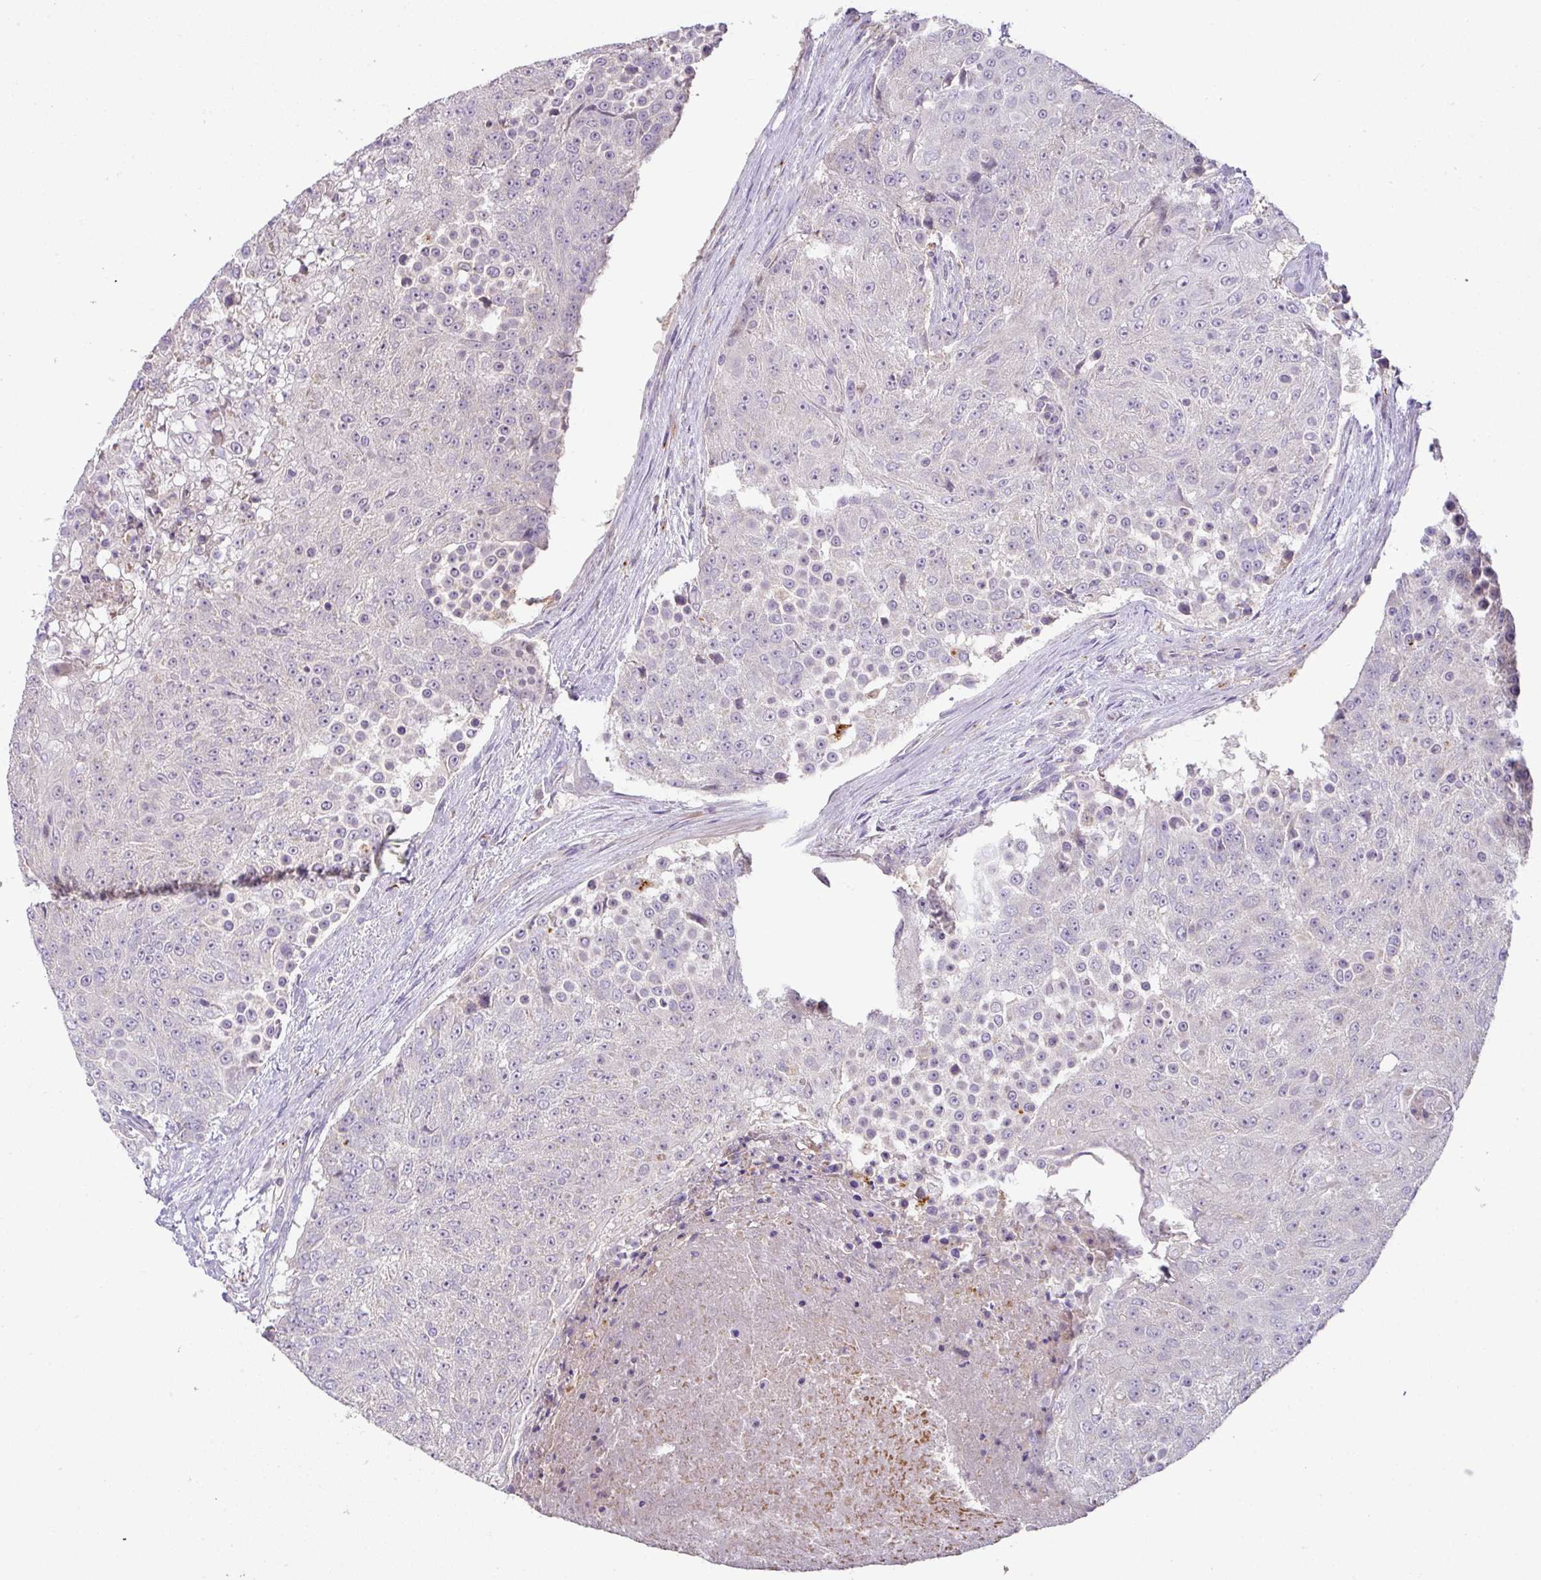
{"staining": {"intensity": "negative", "quantity": "none", "location": "none"}, "tissue": "urothelial cancer", "cell_type": "Tumor cells", "image_type": "cancer", "snomed": [{"axis": "morphology", "description": "Urothelial carcinoma, High grade"}, {"axis": "topography", "description": "Urinary bladder"}], "caption": "A high-resolution micrograph shows immunohistochemistry (IHC) staining of urothelial cancer, which shows no significant expression in tumor cells. (Stains: DAB (3,3'-diaminobenzidine) IHC with hematoxylin counter stain, Microscopy: brightfield microscopy at high magnification).", "gene": "HOXC13", "patient": {"sex": "female", "age": 63}}